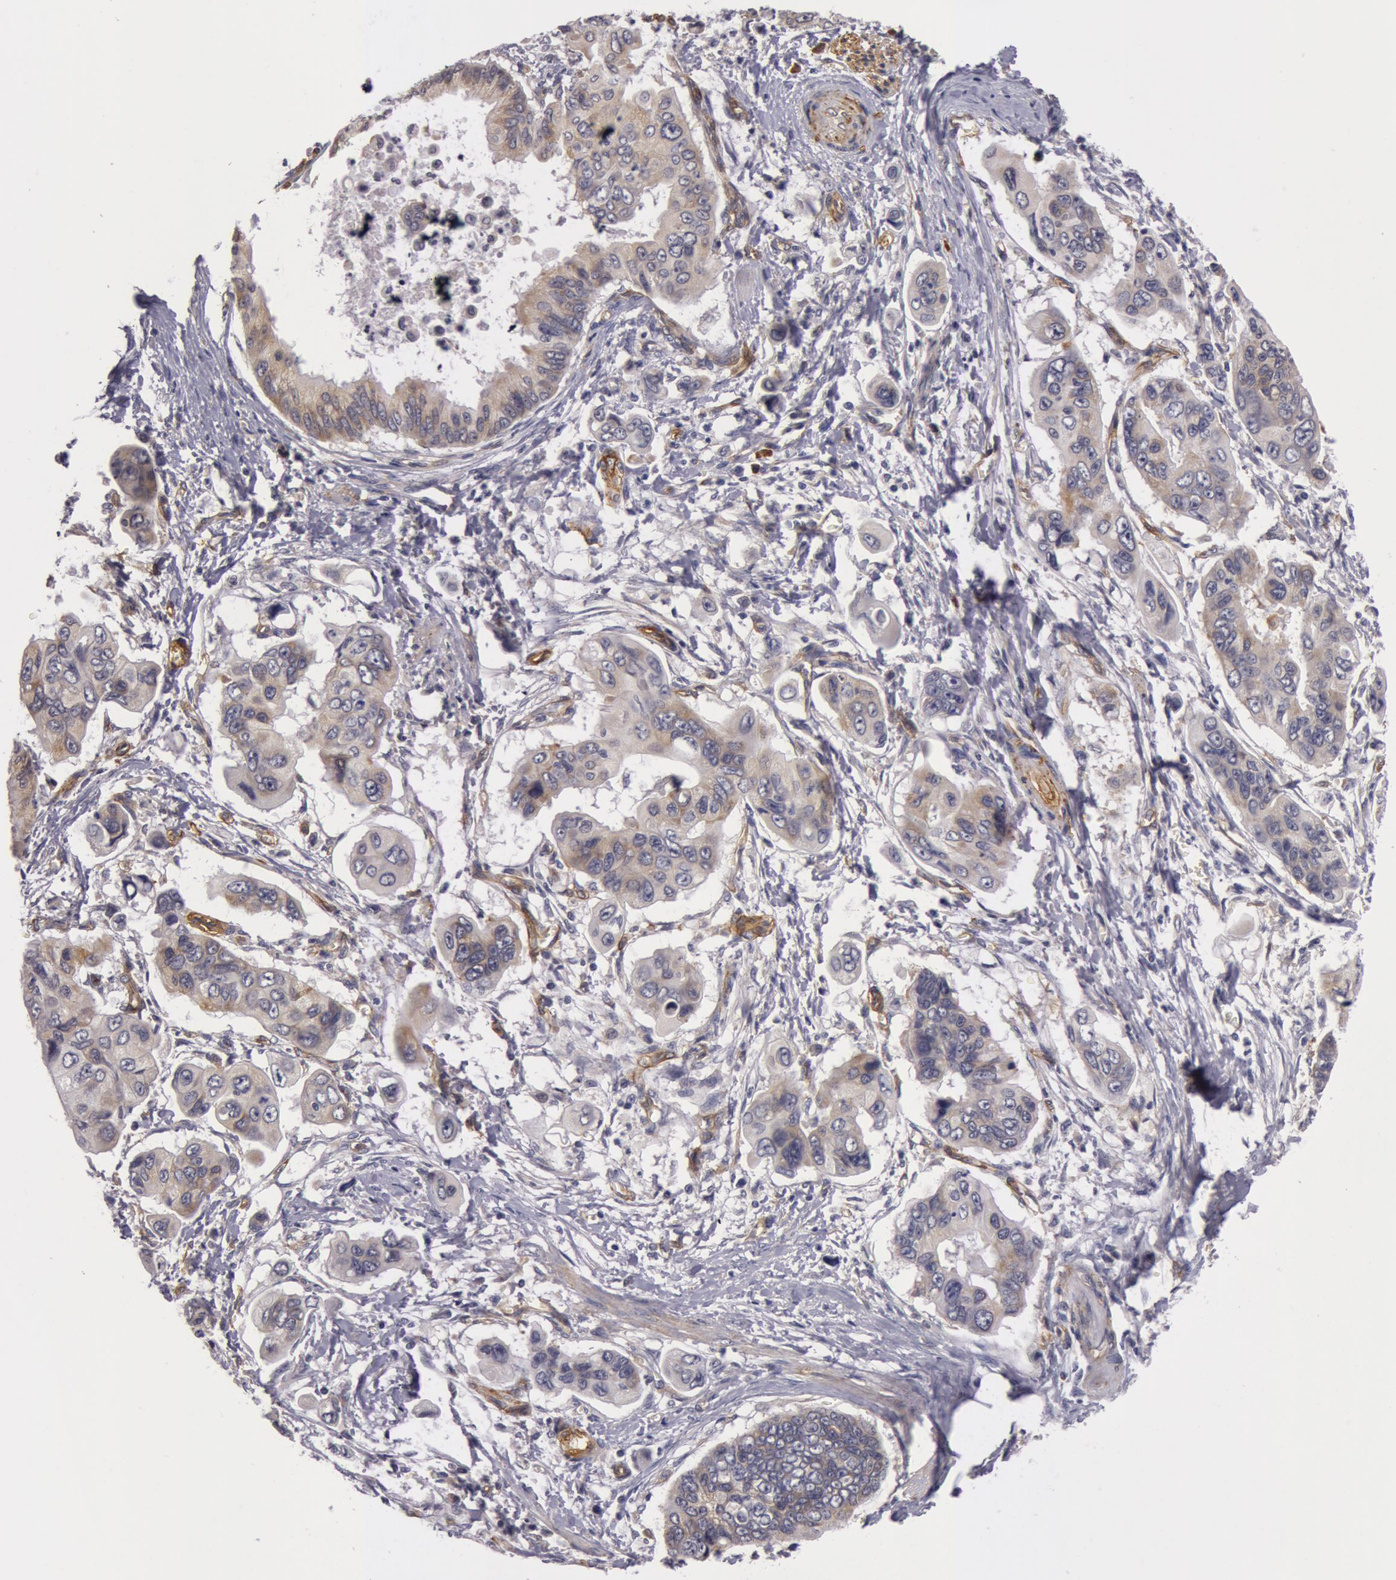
{"staining": {"intensity": "weak", "quantity": "<25%", "location": "cytoplasmic/membranous"}, "tissue": "stomach cancer", "cell_type": "Tumor cells", "image_type": "cancer", "snomed": [{"axis": "morphology", "description": "Adenocarcinoma, NOS"}, {"axis": "topography", "description": "Stomach, upper"}], "caption": "High magnification brightfield microscopy of stomach adenocarcinoma stained with DAB (brown) and counterstained with hematoxylin (blue): tumor cells show no significant expression.", "gene": "IL23A", "patient": {"sex": "male", "age": 80}}